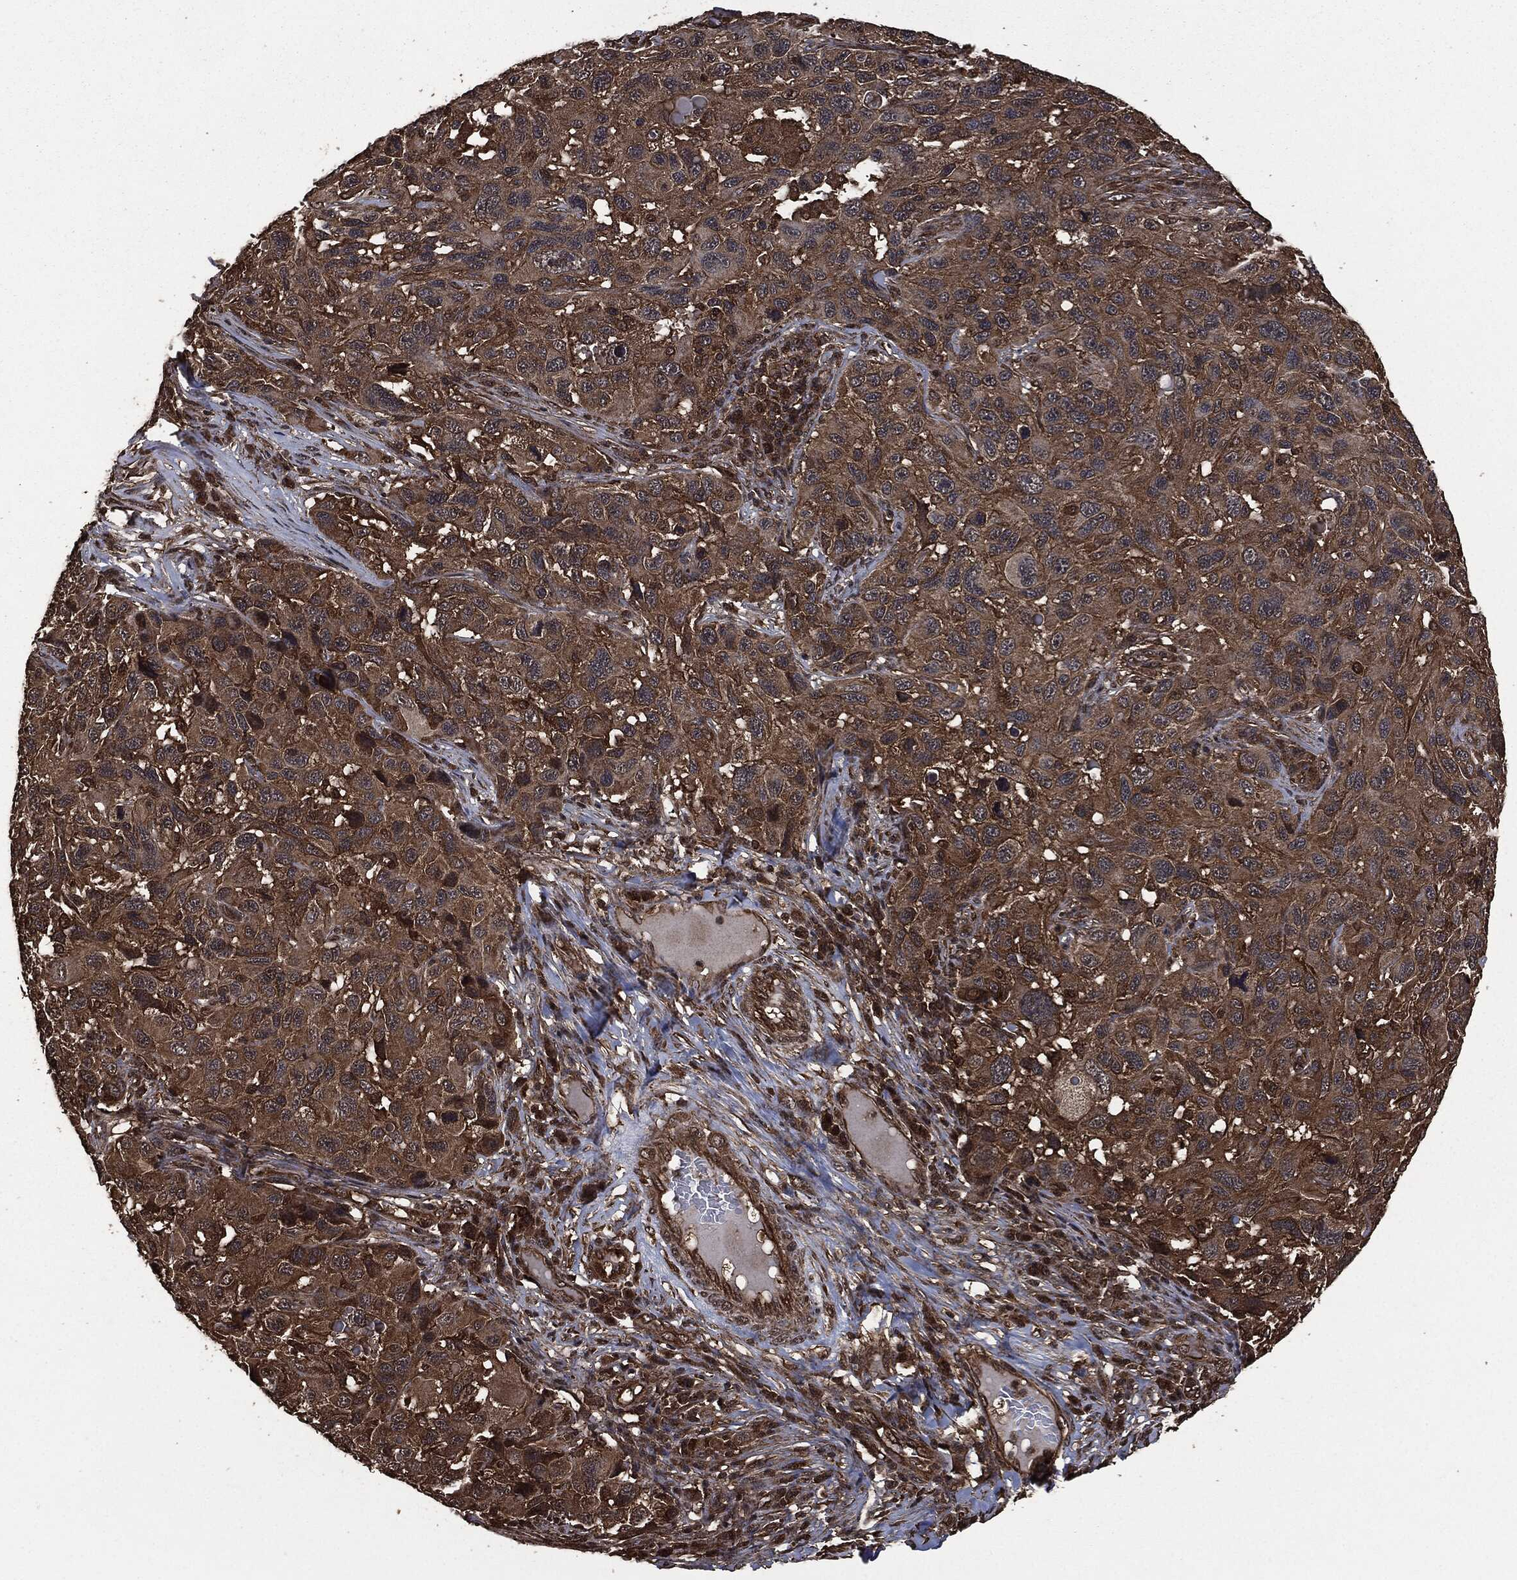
{"staining": {"intensity": "moderate", "quantity": ">75%", "location": "cytoplasmic/membranous"}, "tissue": "melanoma", "cell_type": "Tumor cells", "image_type": "cancer", "snomed": [{"axis": "morphology", "description": "Malignant melanoma, NOS"}, {"axis": "topography", "description": "Skin"}], "caption": "Melanoma was stained to show a protein in brown. There is medium levels of moderate cytoplasmic/membranous expression in about >75% of tumor cells. (Stains: DAB (3,3'-diaminobenzidine) in brown, nuclei in blue, Microscopy: brightfield microscopy at high magnification).", "gene": "HRAS", "patient": {"sex": "male", "age": 53}}